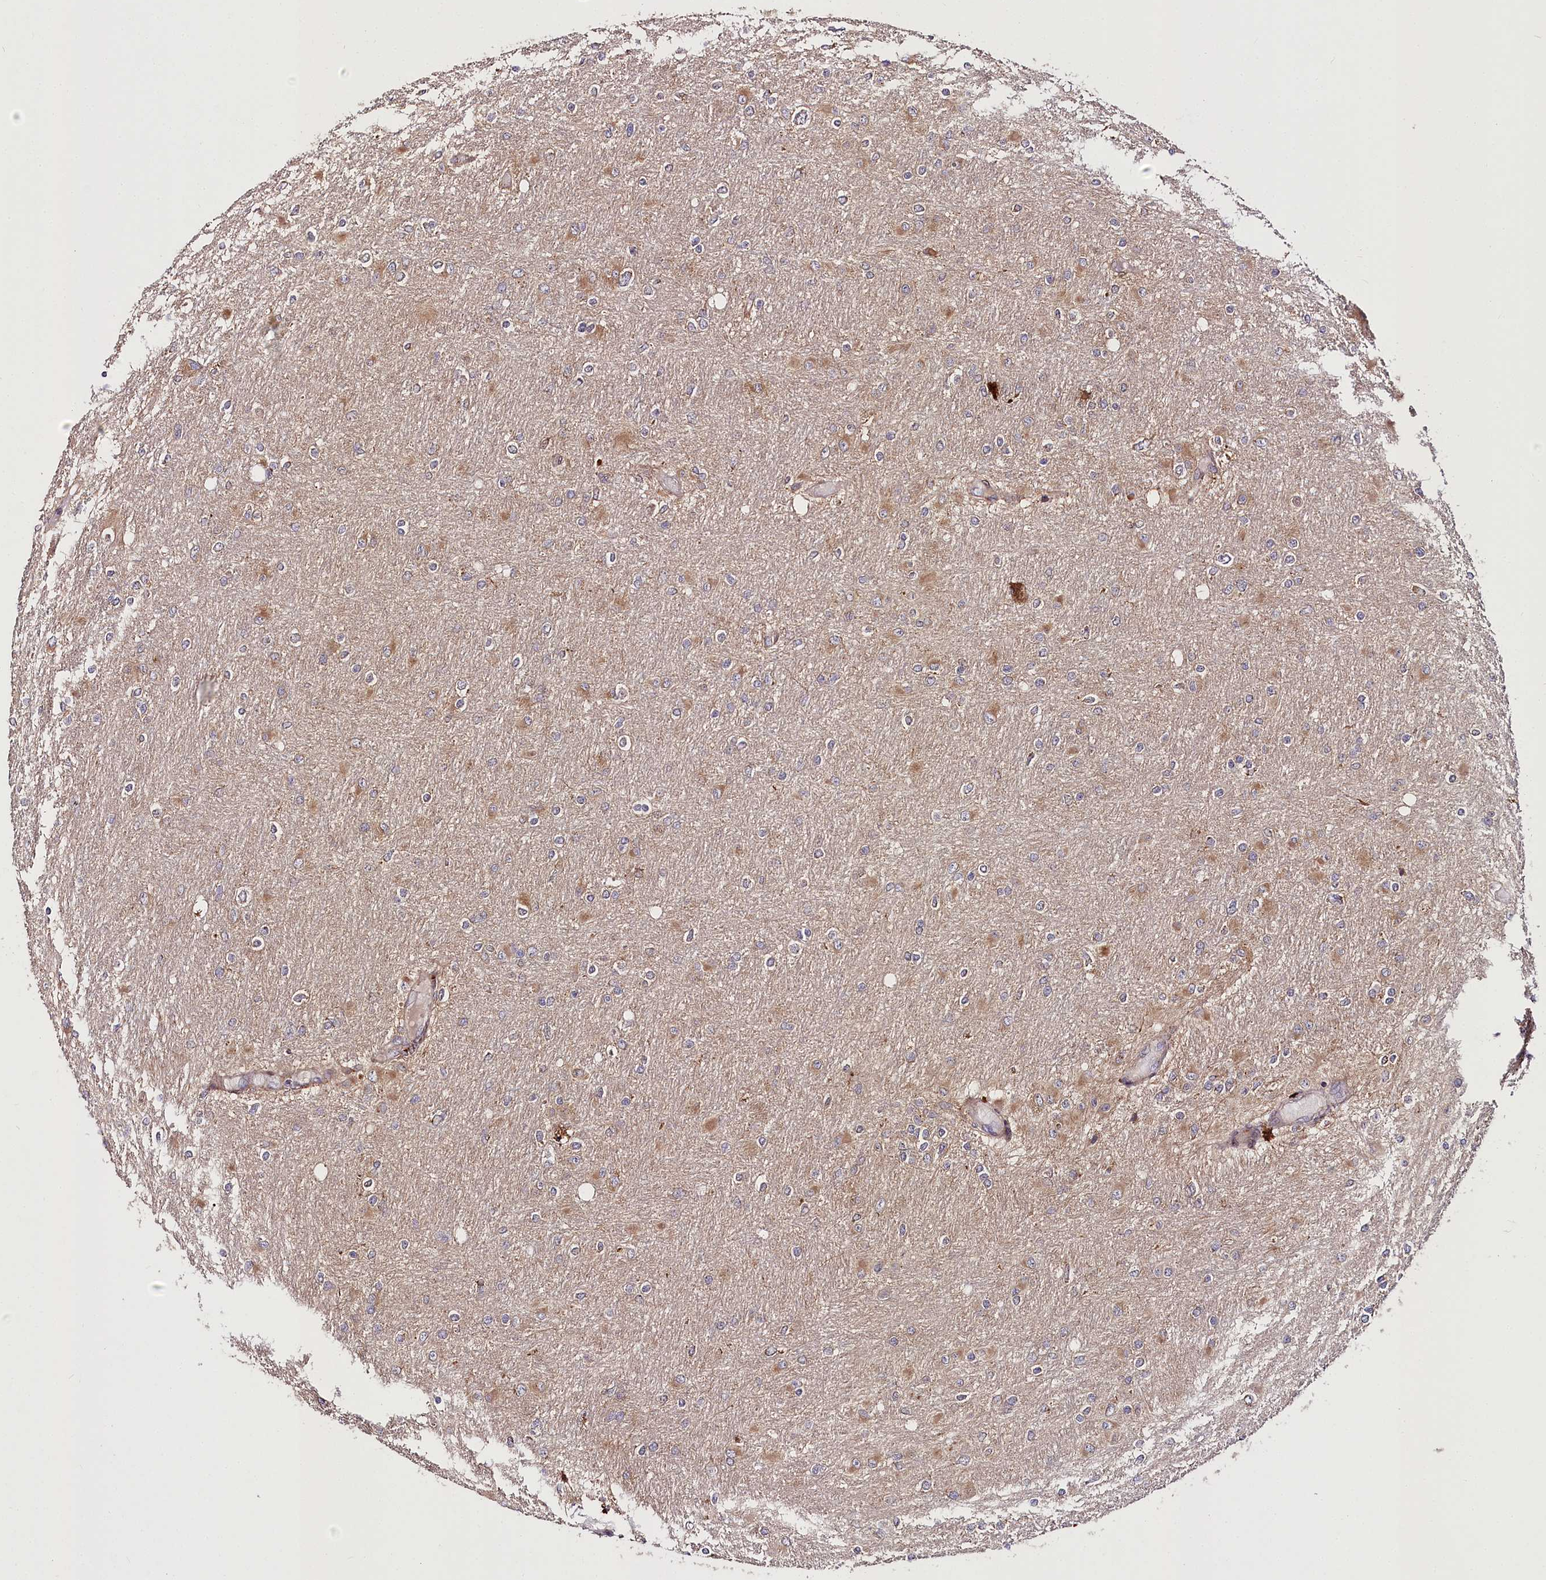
{"staining": {"intensity": "weak", "quantity": "25%-75%", "location": "cytoplasmic/membranous"}, "tissue": "glioma", "cell_type": "Tumor cells", "image_type": "cancer", "snomed": [{"axis": "morphology", "description": "Glioma, malignant, High grade"}, {"axis": "topography", "description": "Cerebral cortex"}], "caption": "Immunohistochemical staining of human malignant high-grade glioma exhibits low levels of weak cytoplasmic/membranous protein staining in approximately 25%-75% of tumor cells.", "gene": "RAB7A", "patient": {"sex": "female", "age": 36}}